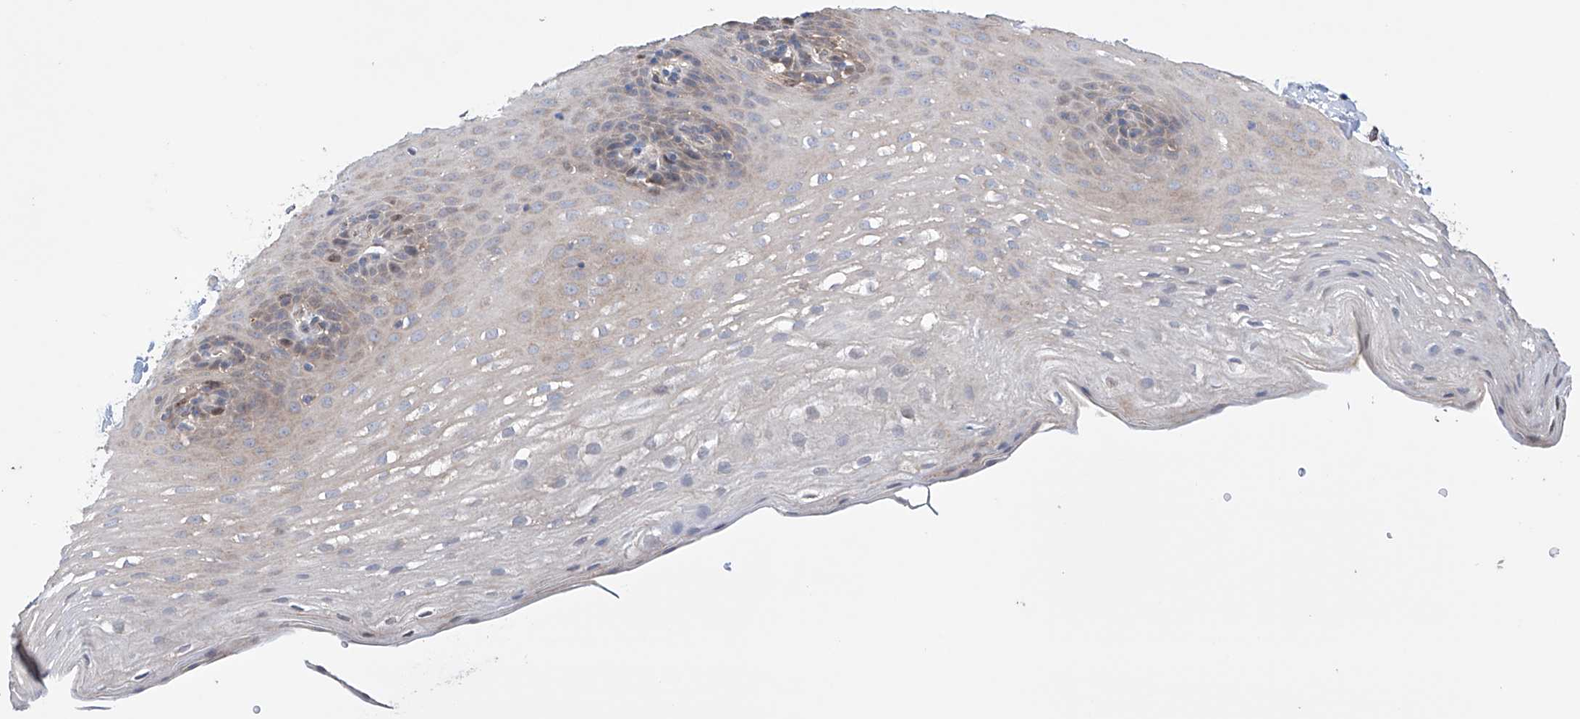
{"staining": {"intensity": "negative", "quantity": "none", "location": "none"}, "tissue": "esophagus", "cell_type": "Squamous epithelial cells", "image_type": "normal", "snomed": [{"axis": "morphology", "description": "Normal tissue, NOS"}, {"axis": "topography", "description": "Esophagus"}], "caption": "Squamous epithelial cells show no significant positivity in normal esophagus. Nuclei are stained in blue.", "gene": "AFG1L", "patient": {"sex": "female", "age": 66}}